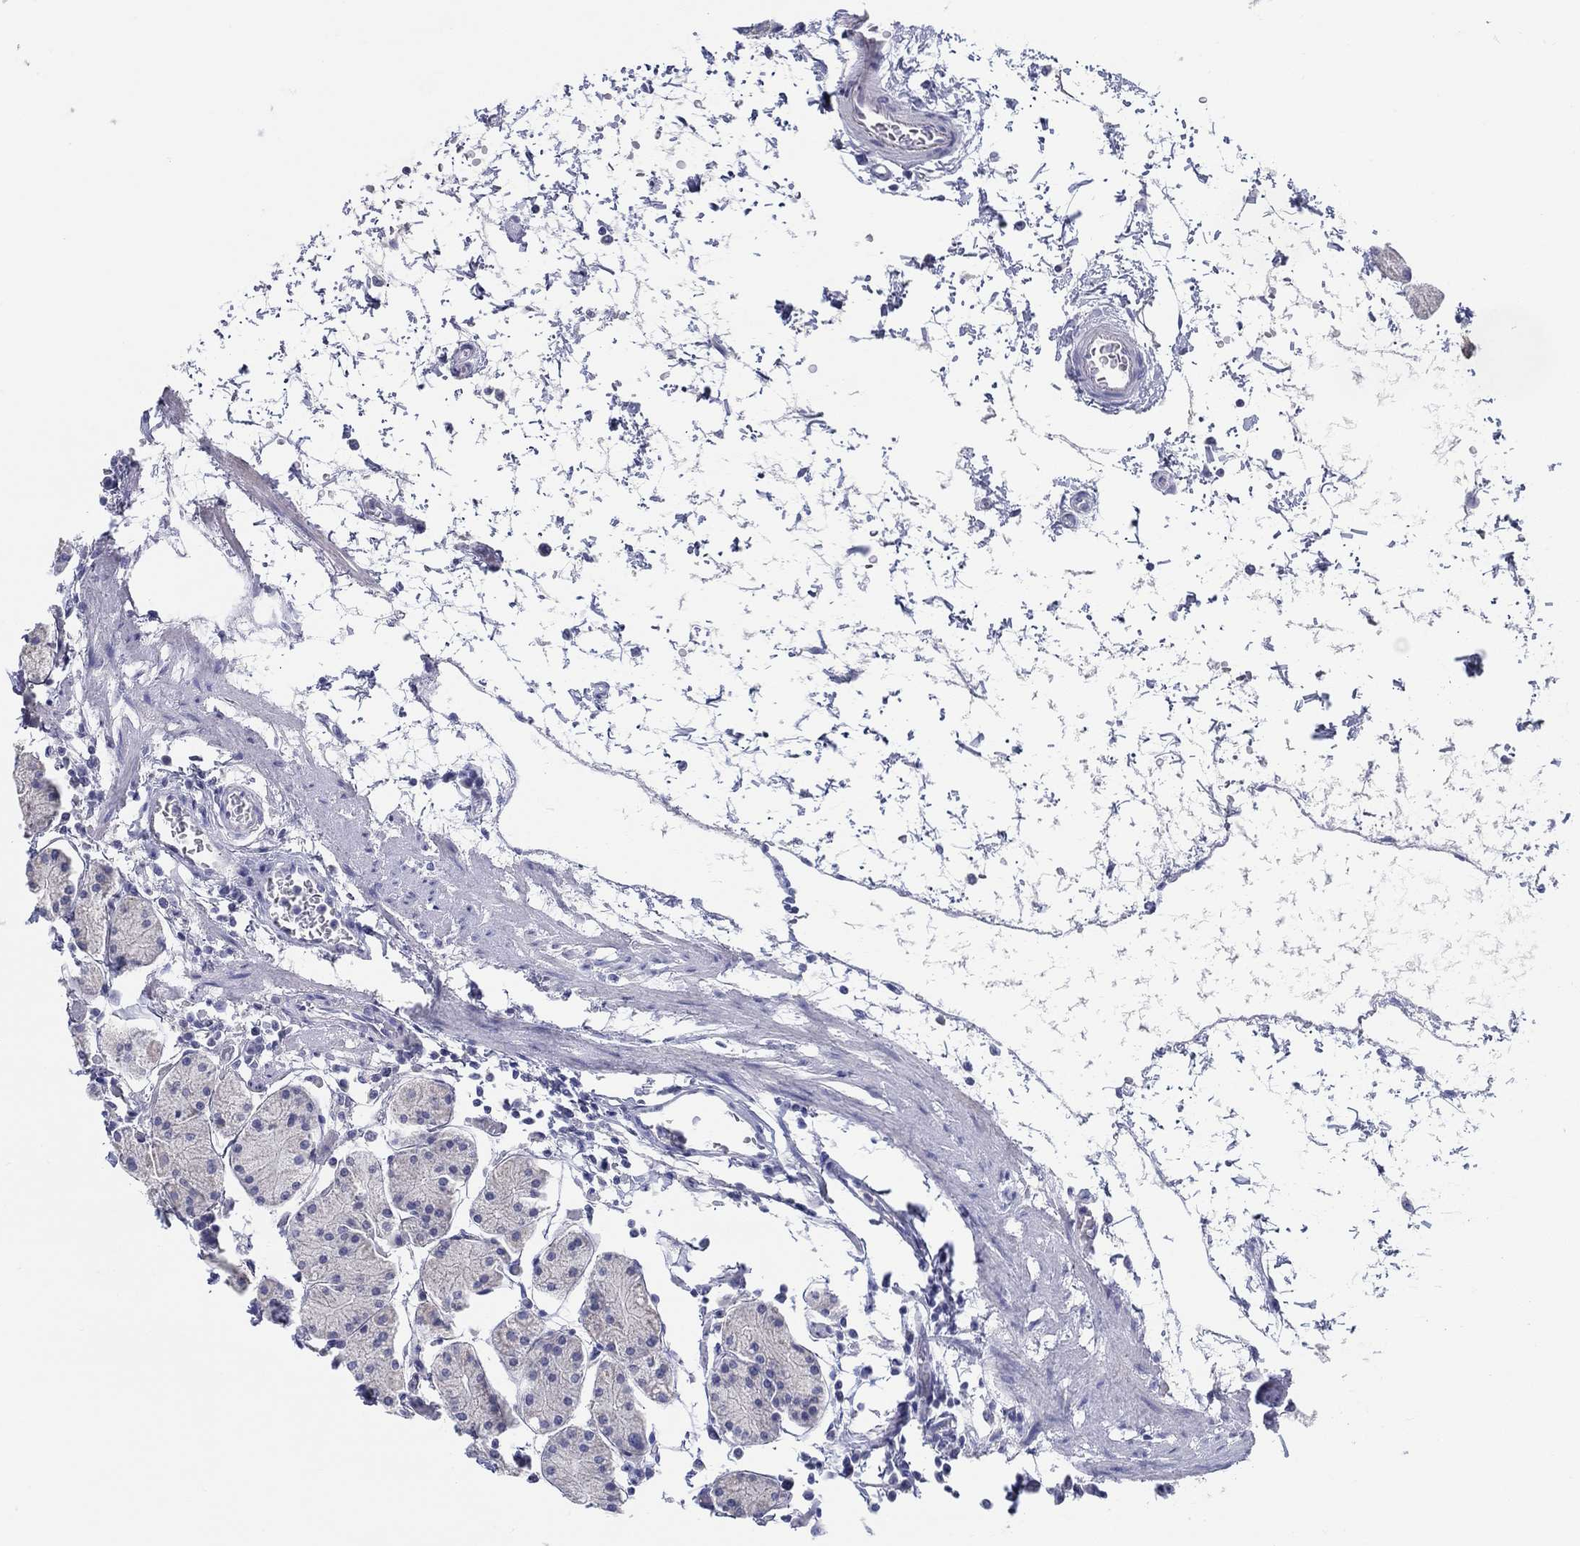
{"staining": {"intensity": "negative", "quantity": "none", "location": "none"}, "tissue": "stomach", "cell_type": "Glandular cells", "image_type": "normal", "snomed": [{"axis": "morphology", "description": "Normal tissue, NOS"}, {"axis": "topography", "description": "Stomach"}], "caption": "This is a micrograph of immunohistochemistry staining of unremarkable stomach, which shows no staining in glandular cells.", "gene": "HAPLN4", "patient": {"sex": "male", "age": 54}}